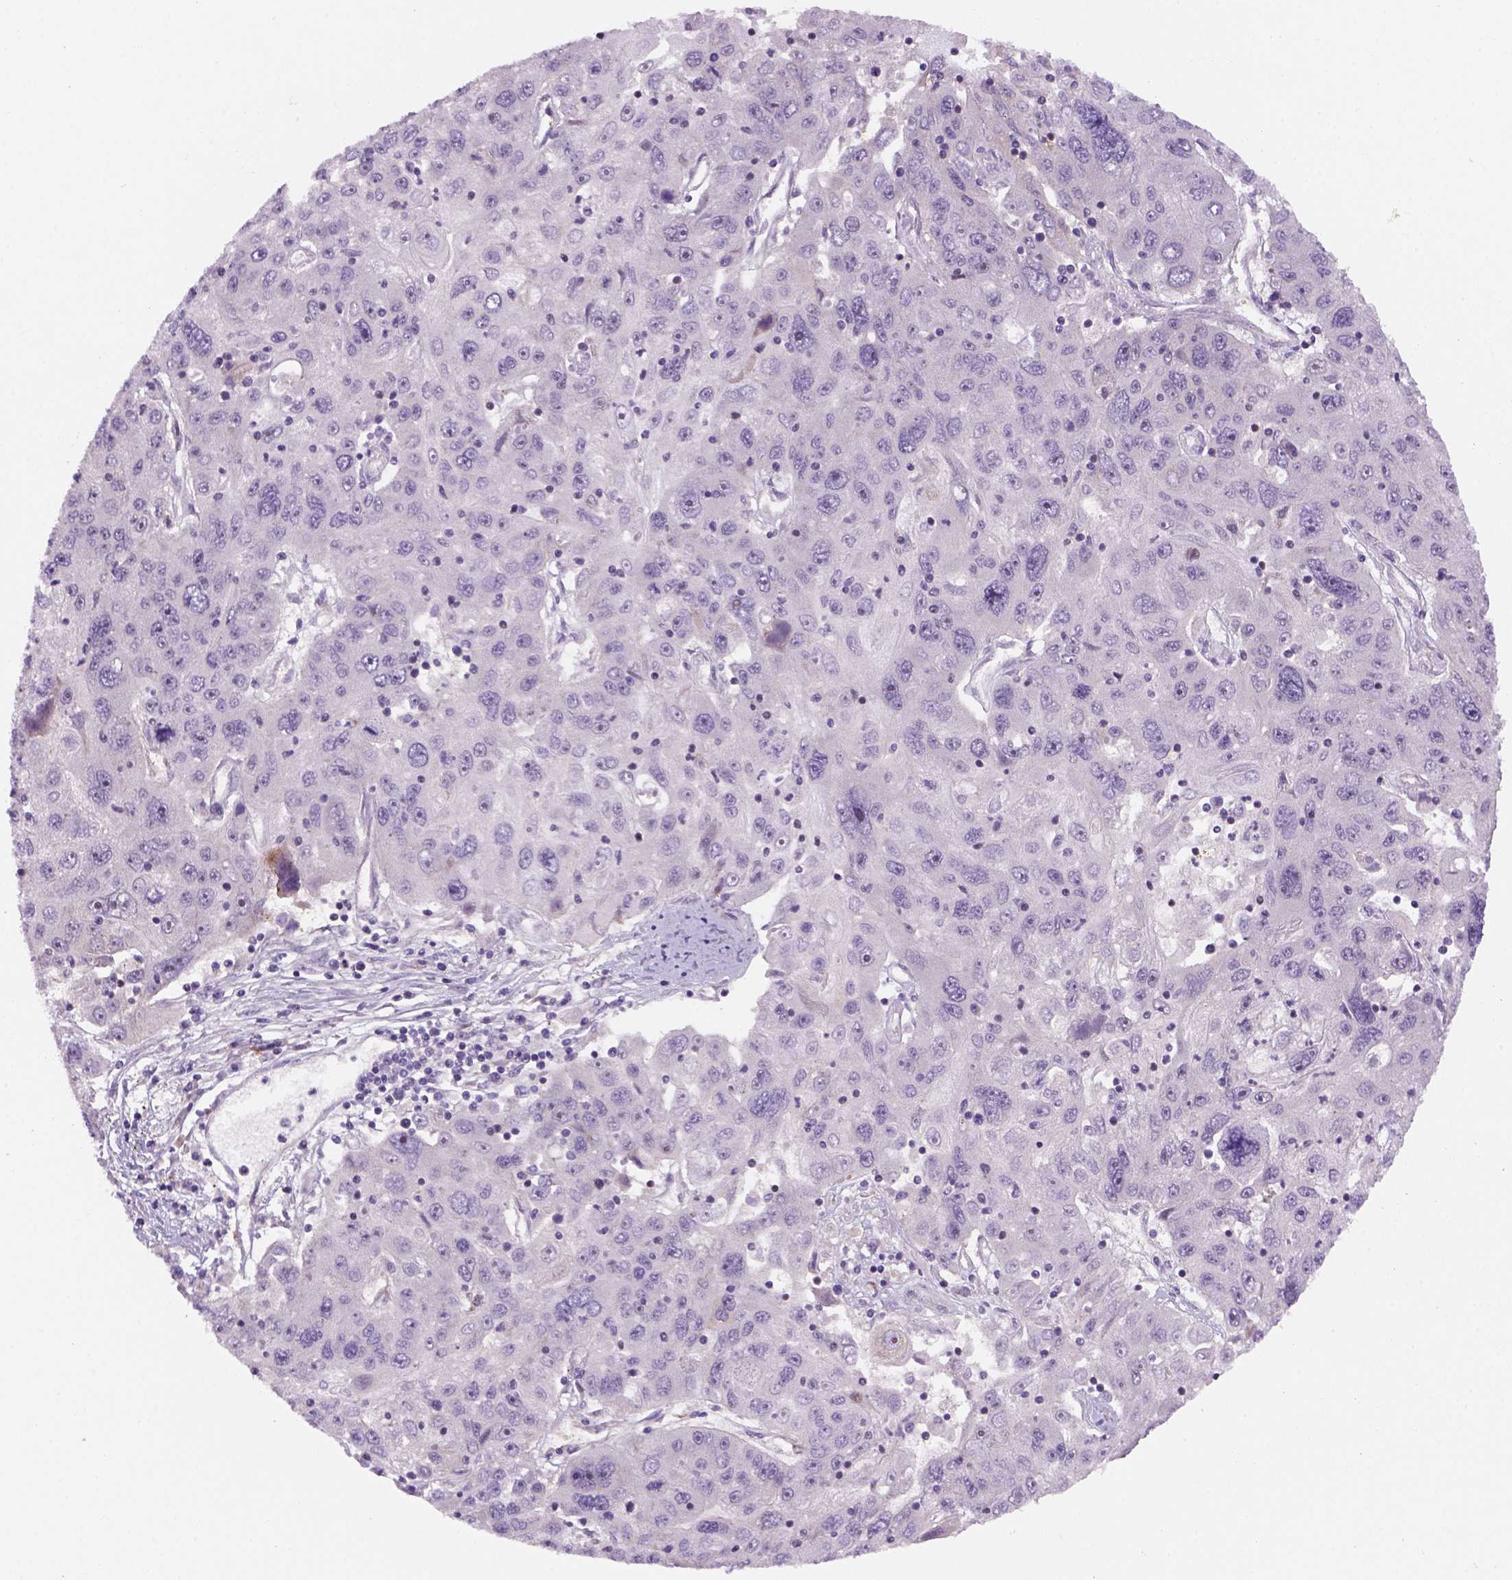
{"staining": {"intensity": "negative", "quantity": "none", "location": "none"}, "tissue": "stomach cancer", "cell_type": "Tumor cells", "image_type": "cancer", "snomed": [{"axis": "morphology", "description": "Adenocarcinoma, NOS"}, {"axis": "topography", "description": "Stomach"}], "caption": "Micrograph shows no significant protein expression in tumor cells of adenocarcinoma (stomach).", "gene": "VSTM5", "patient": {"sex": "male", "age": 56}}